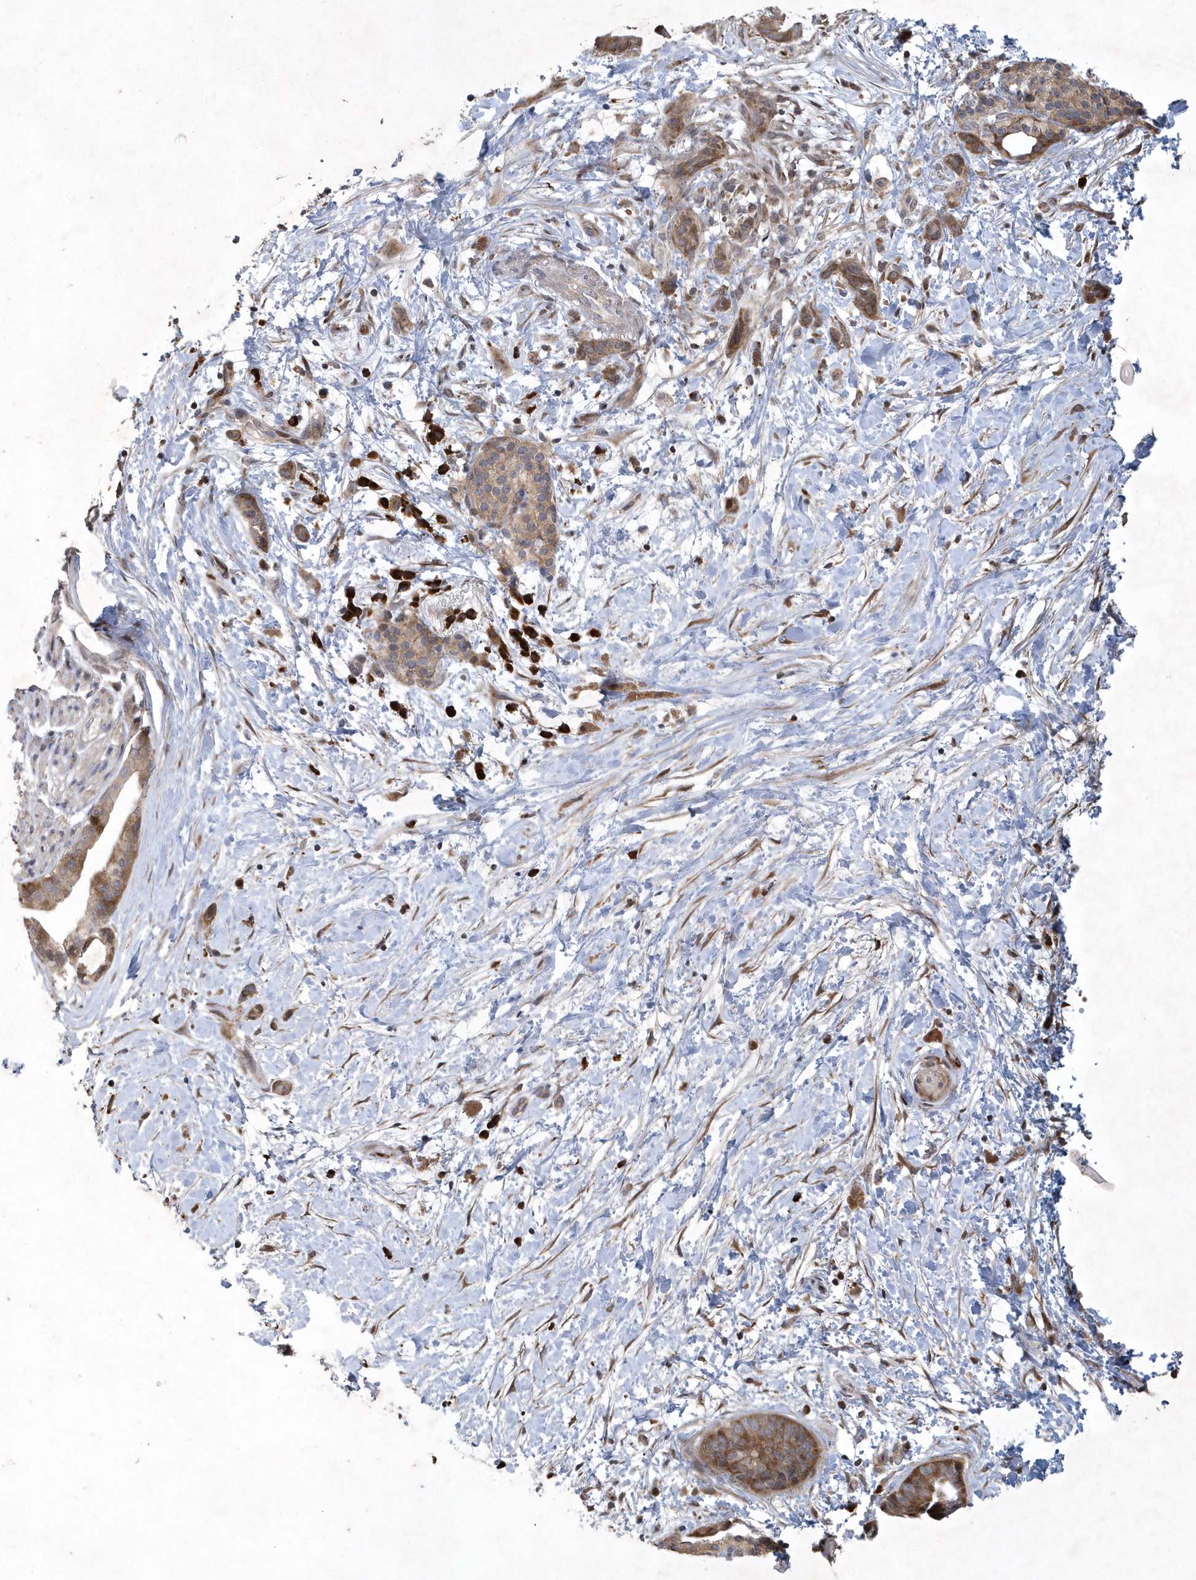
{"staining": {"intensity": "moderate", "quantity": ">75%", "location": "cytoplasmic/membranous"}, "tissue": "pancreatic cancer", "cell_type": "Tumor cells", "image_type": "cancer", "snomed": [{"axis": "morphology", "description": "Normal tissue, NOS"}, {"axis": "morphology", "description": "Adenocarcinoma, NOS"}, {"axis": "topography", "description": "Pancreas"}, {"axis": "topography", "description": "Peripheral nerve tissue"}], "caption": "An IHC photomicrograph of neoplastic tissue is shown. Protein staining in brown highlights moderate cytoplasmic/membranous positivity in pancreatic cancer within tumor cells.", "gene": "N4BP2", "patient": {"sex": "female", "age": 63}}